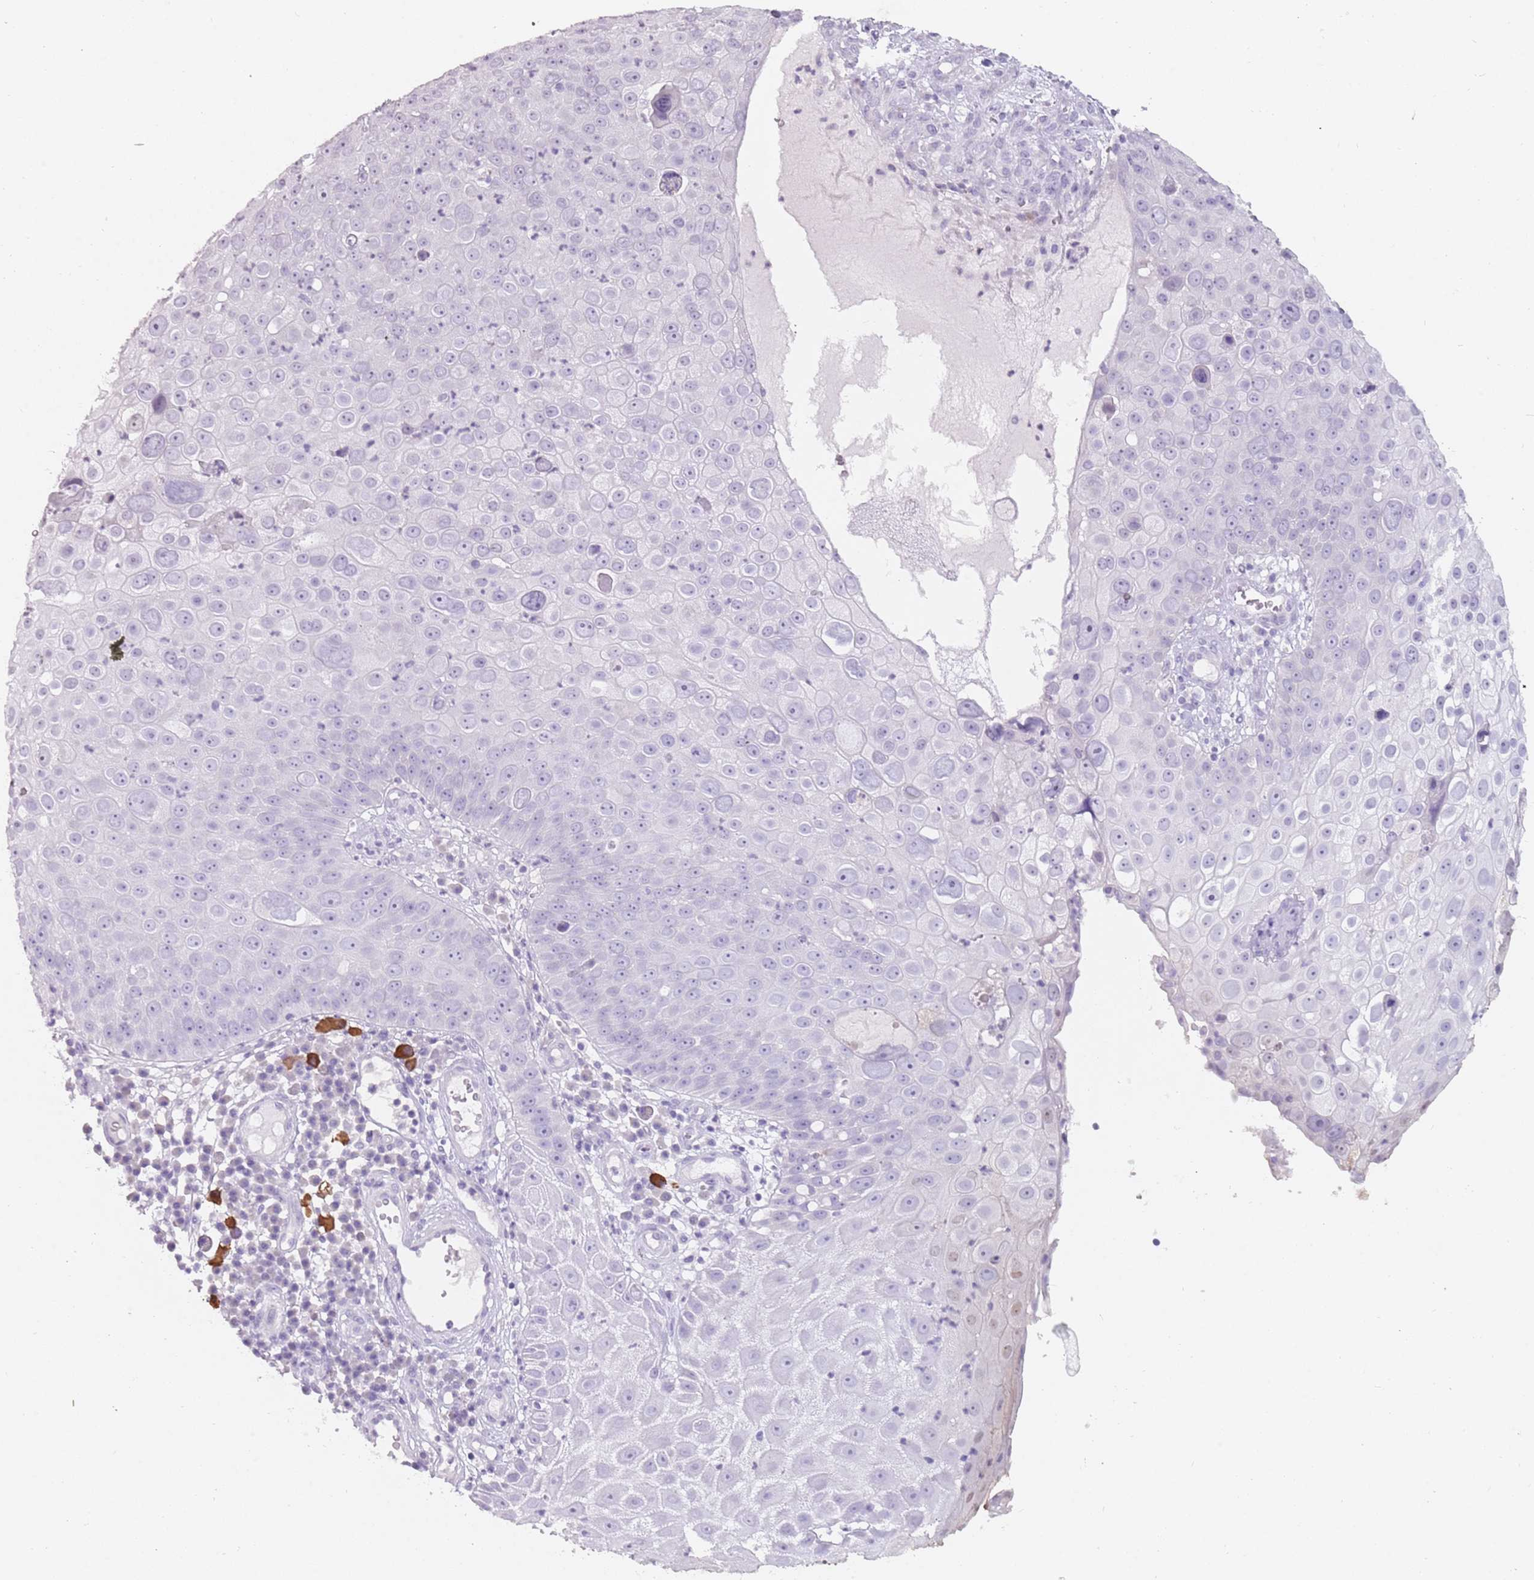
{"staining": {"intensity": "negative", "quantity": "none", "location": "none"}, "tissue": "skin cancer", "cell_type": "Tumor cells", "image_type": "cancer", "snomed": [{"axis": "morphology", "description": "Squamous cell carcinoma, NOS"}, {"axis": "topography", "description": "Skin"}], "caption": "This photomicrograph is of squamous cell carcinoma (skin) stained with IHC to label a protein in brown with the nuclei are counter-stained blue. There is no positivity in tumor cells.", "gene": "DDX4", "patient": {"sex": "male", "age": 71}}